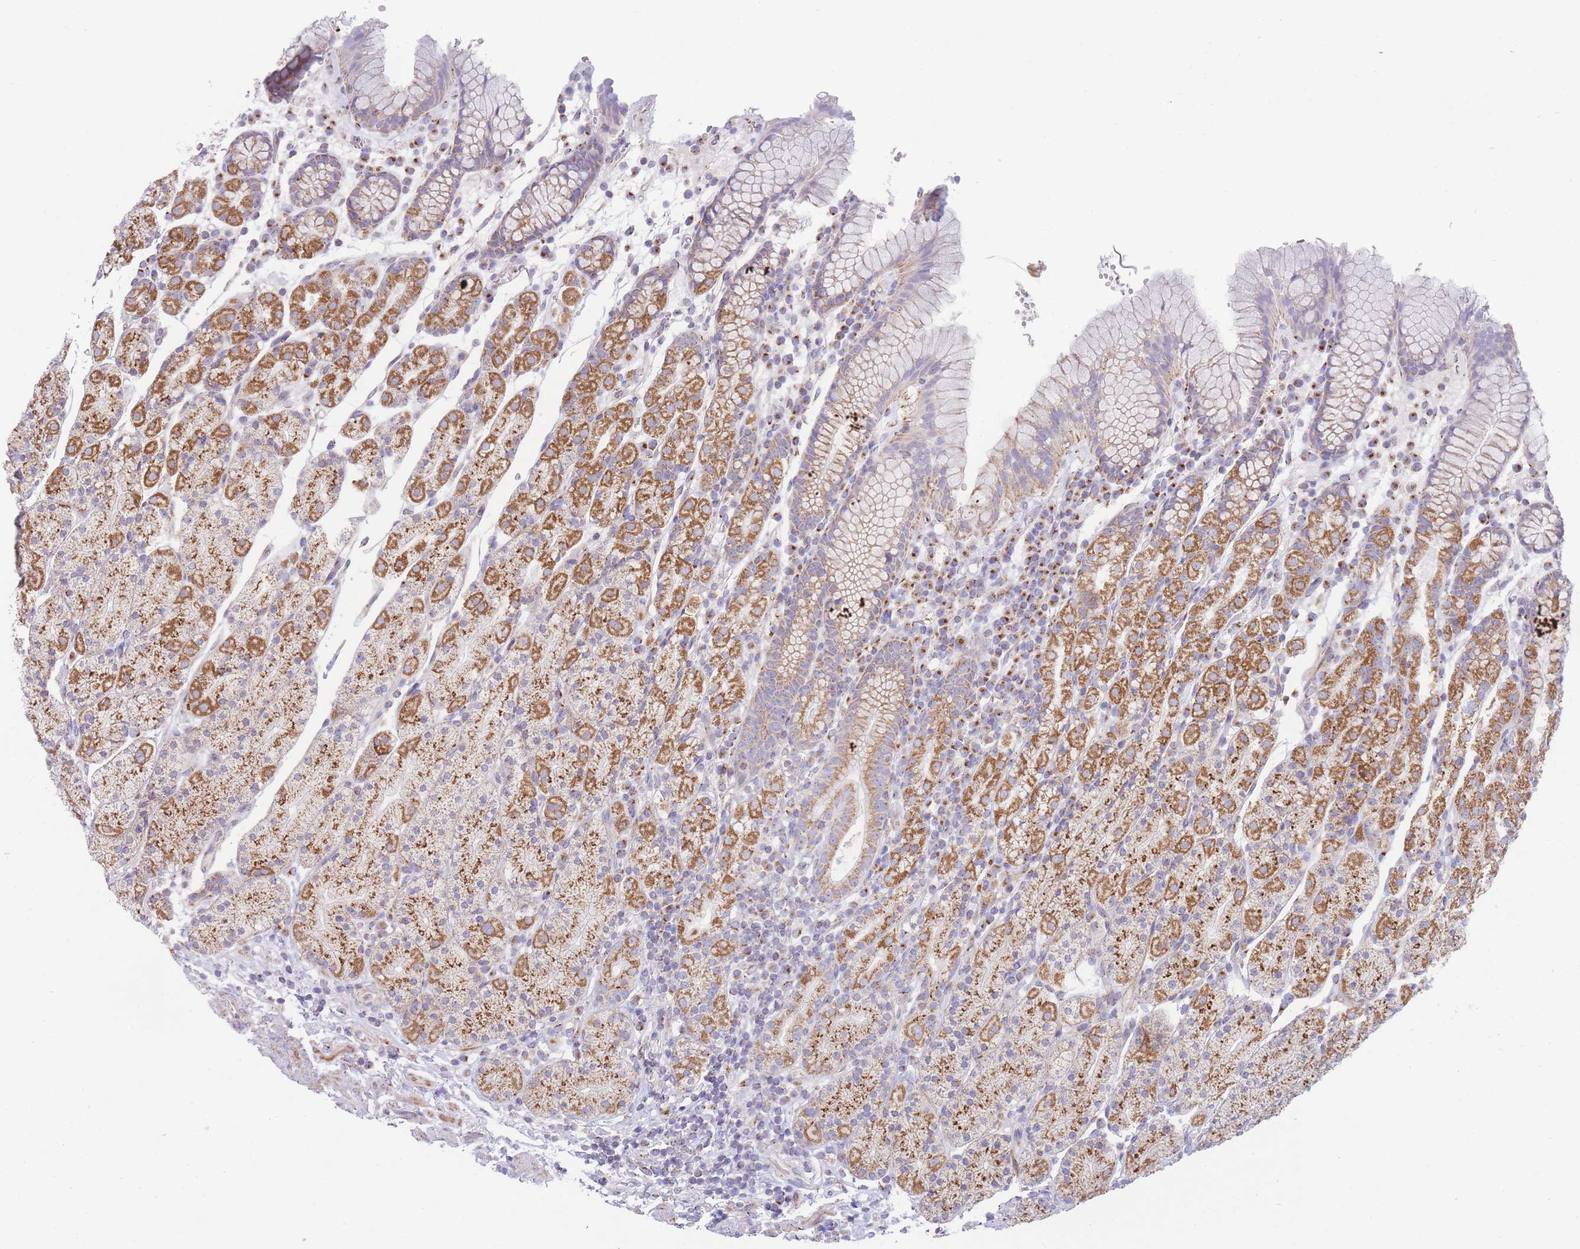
{"staining": {"intensity": "moderate", "quantity": "25%-75%", "location": "cytoplasmic/membranous"}, "tissue": "stomach", "cell_type": "Glandular cells", "image_type": "normal", "snomed": [{"axis": "morphology", "description": "Normal tissue, NOS"}, {"axis": "topography", "description": "Stomach, upper"}, {"axis": "topography", "description": "Stomach"}], "caption": "This image exhibits IHC staining of benign human stomach, with medium moderate cytoplasmic/membranous expression in approximately 25%-75% of glandular cells.", "gene": "MPND", "patient": {"sex": "male", "age": 62}}